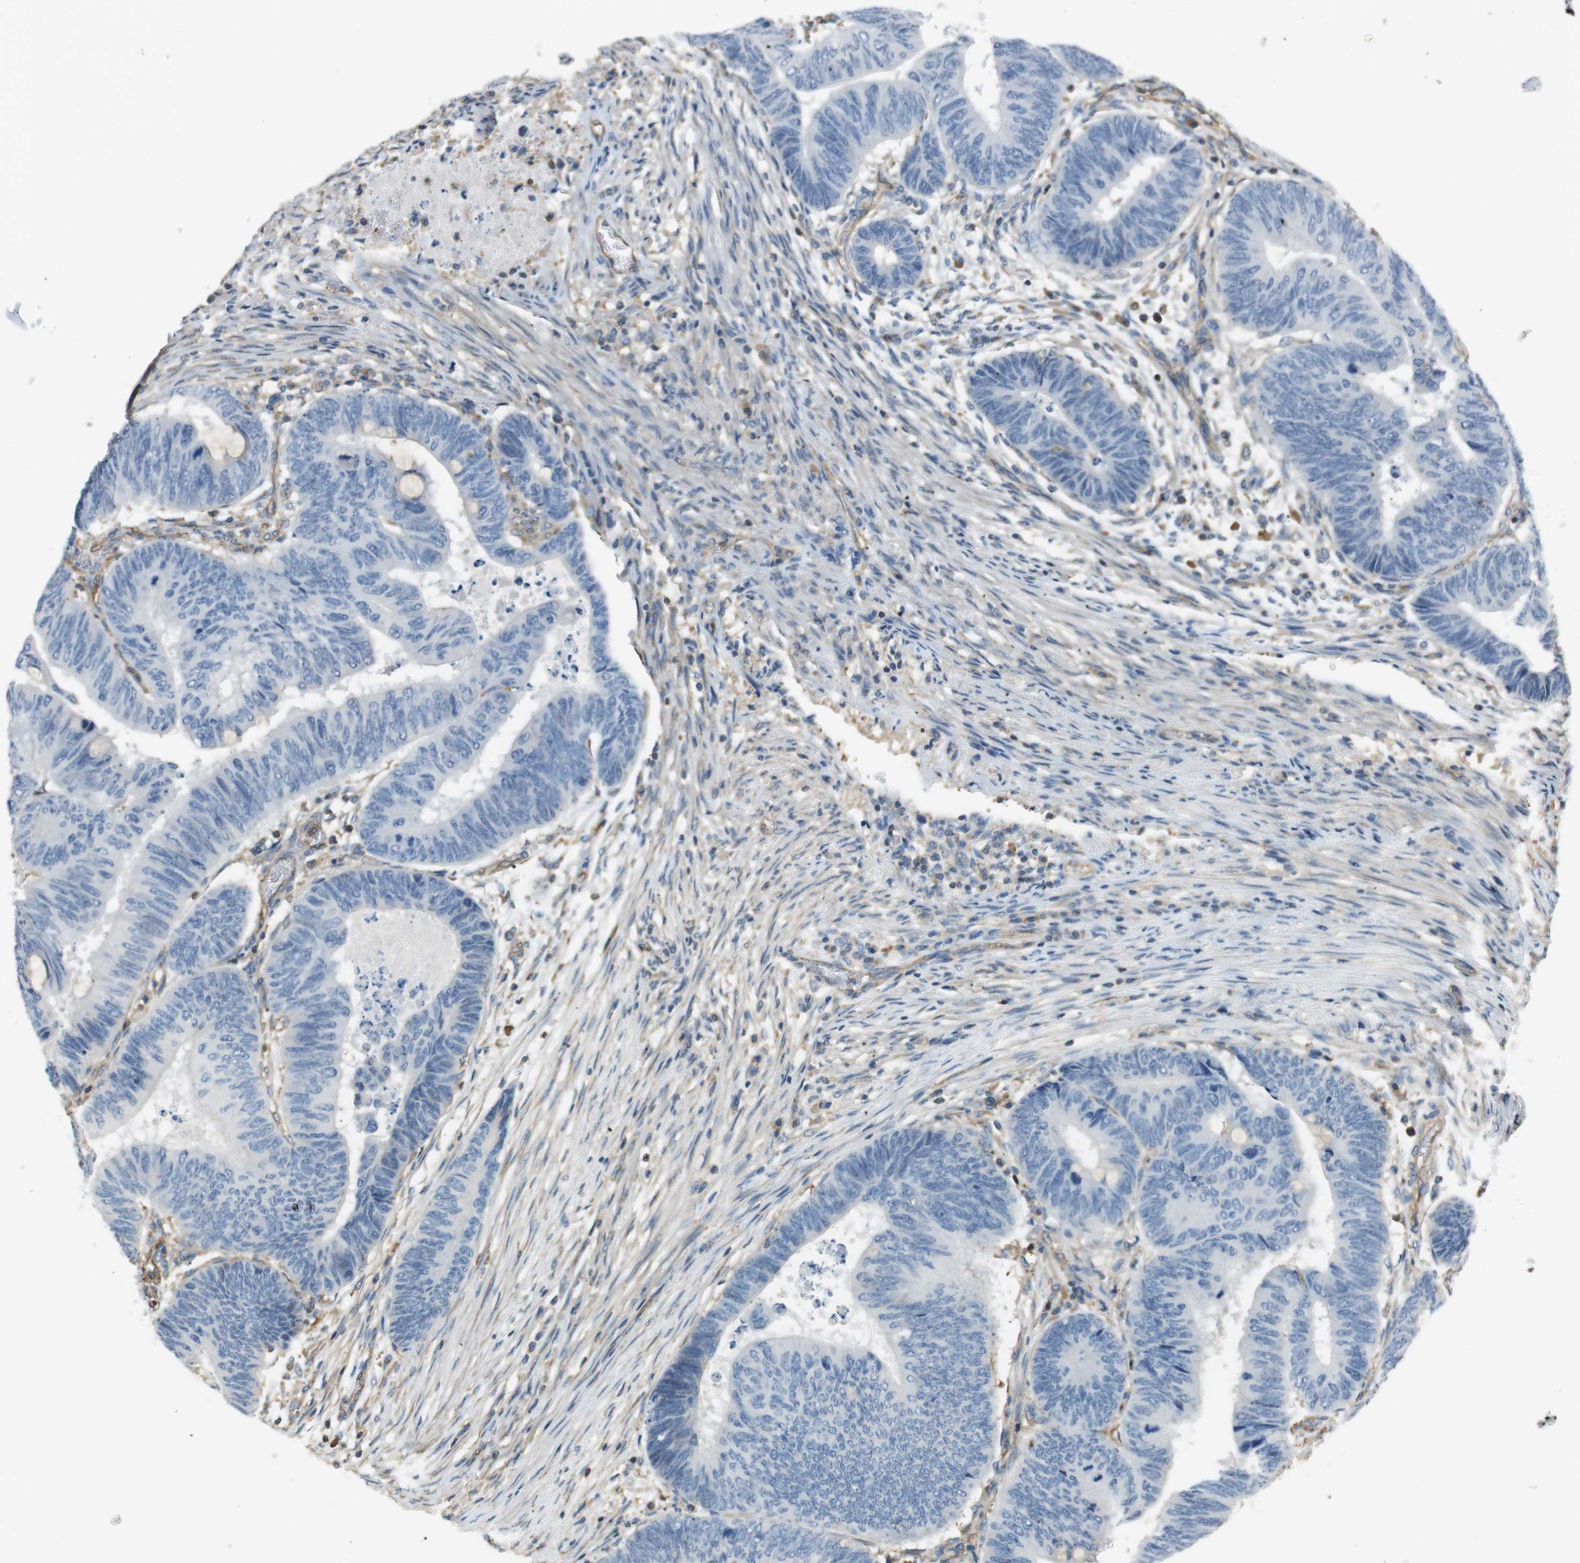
{"staining": {"intensity": "negative", "quantity": "none", "location": "none"}, "tissue": "colorectal cancer", "cell_type": "Tumor cells", "image_type": "cancer", "snomed": [{"axis": "morphology", "description": "Normal tissue, NOS"}, {"axis": "morphology", "description": "Adenocarcinoma, NOS"}, {"axis": "topography", "description": "Rectum"}, {"axis": "topography", "description": "Peripheral nerve tissue"}], "caption": "Colorectal cancer (adenocarcinoma) was stained to show a protein in brown. There is no significant staining in tumor cells.", "gene": "FCAR", "patient": {"sex": "male", "age": 92}}